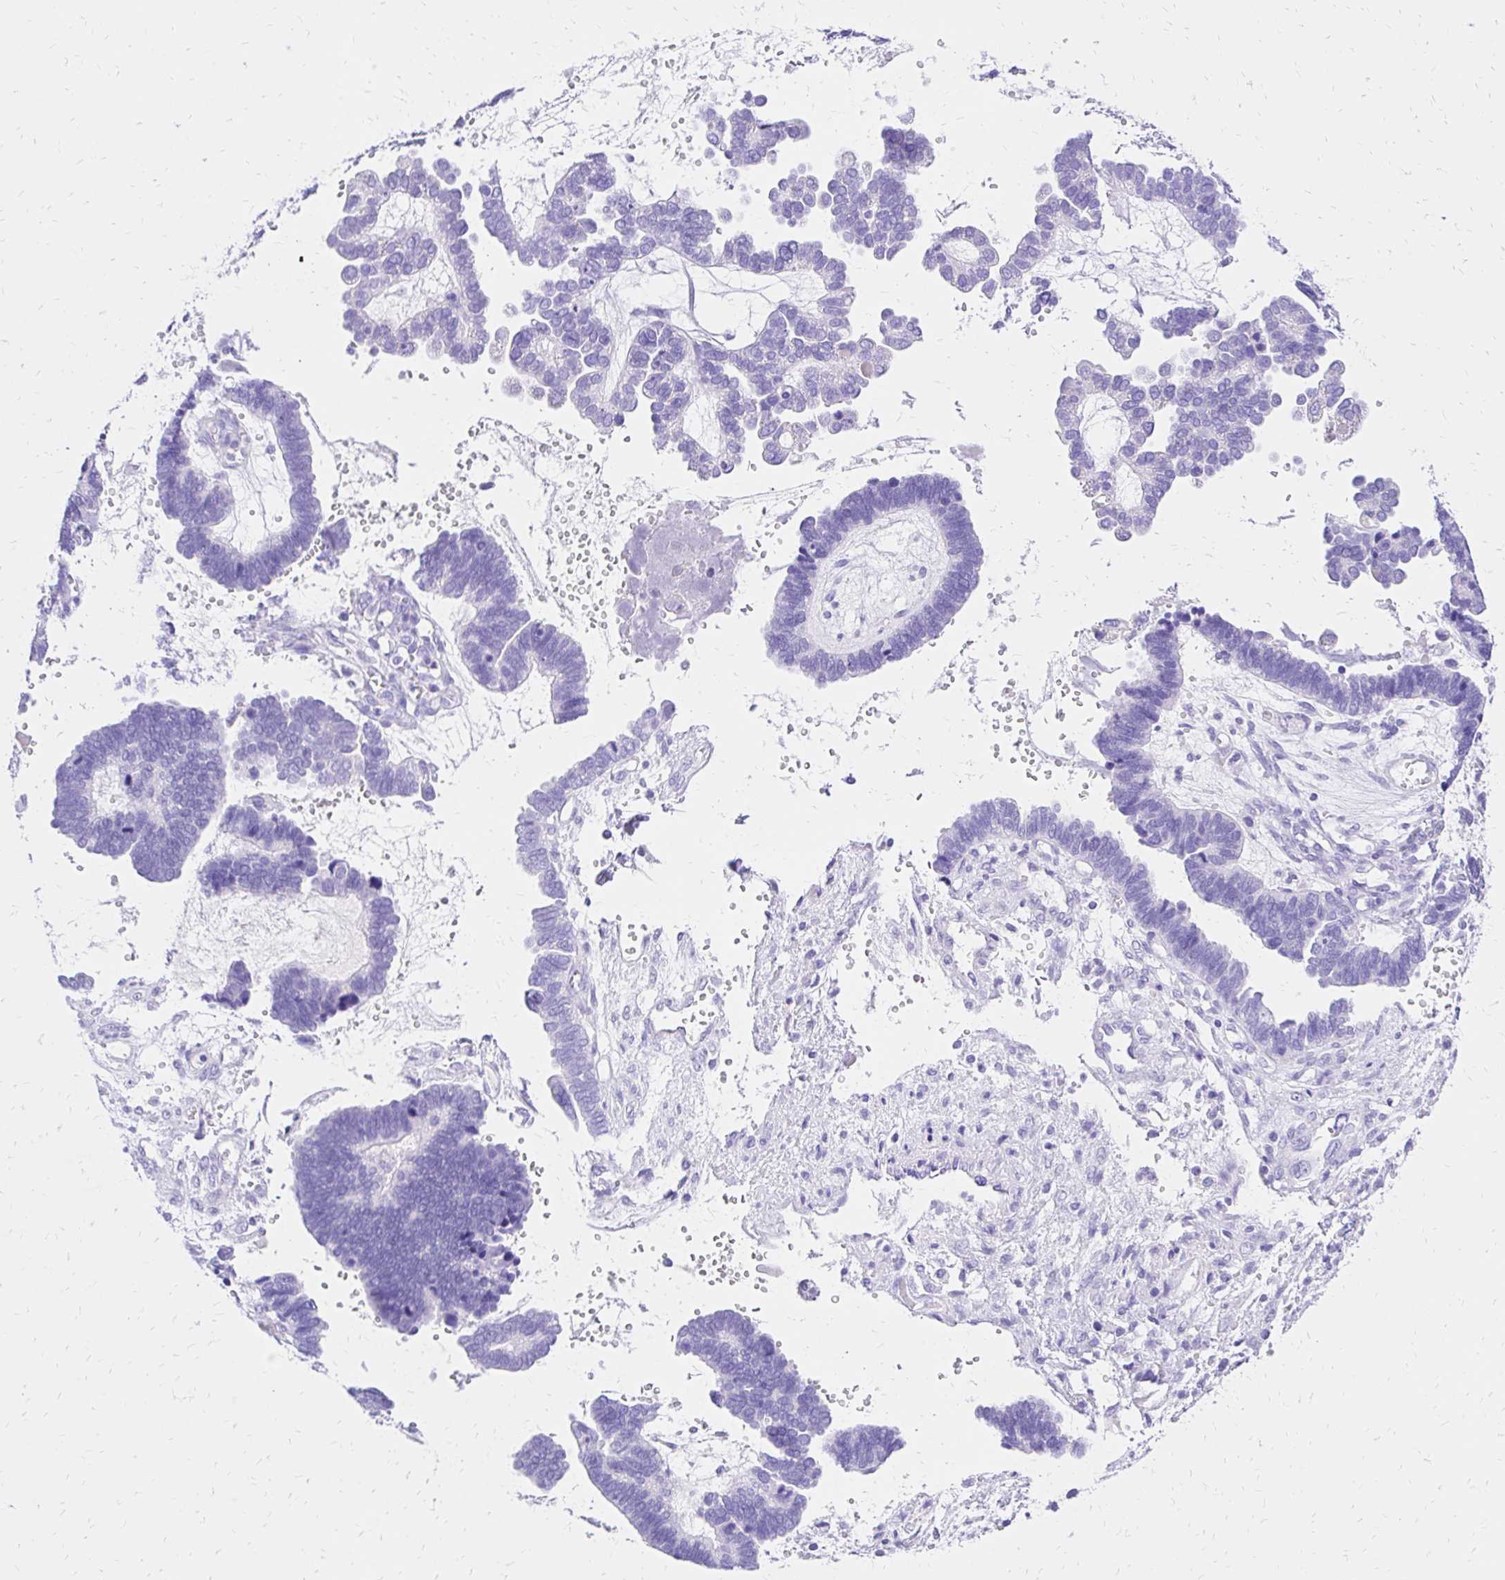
{"staining": {"intensity": "negative", "quantity": "none", "location": "none"}, "tissue": "ovarian cancer", "cell_type": "Tumor cells", "image_type": "cancer", "snomed": [{"axis": "morphology", "description": "Cystadenocarcinoma, serous, NOS"}, {"axis": "topography", "description": "Ovary"}], "caption": "This is an IHC image of ovarian cancer. There is no expression in tumor cells.", "gene": "S100G", "patient": {"sex": "female", "age": 51}}